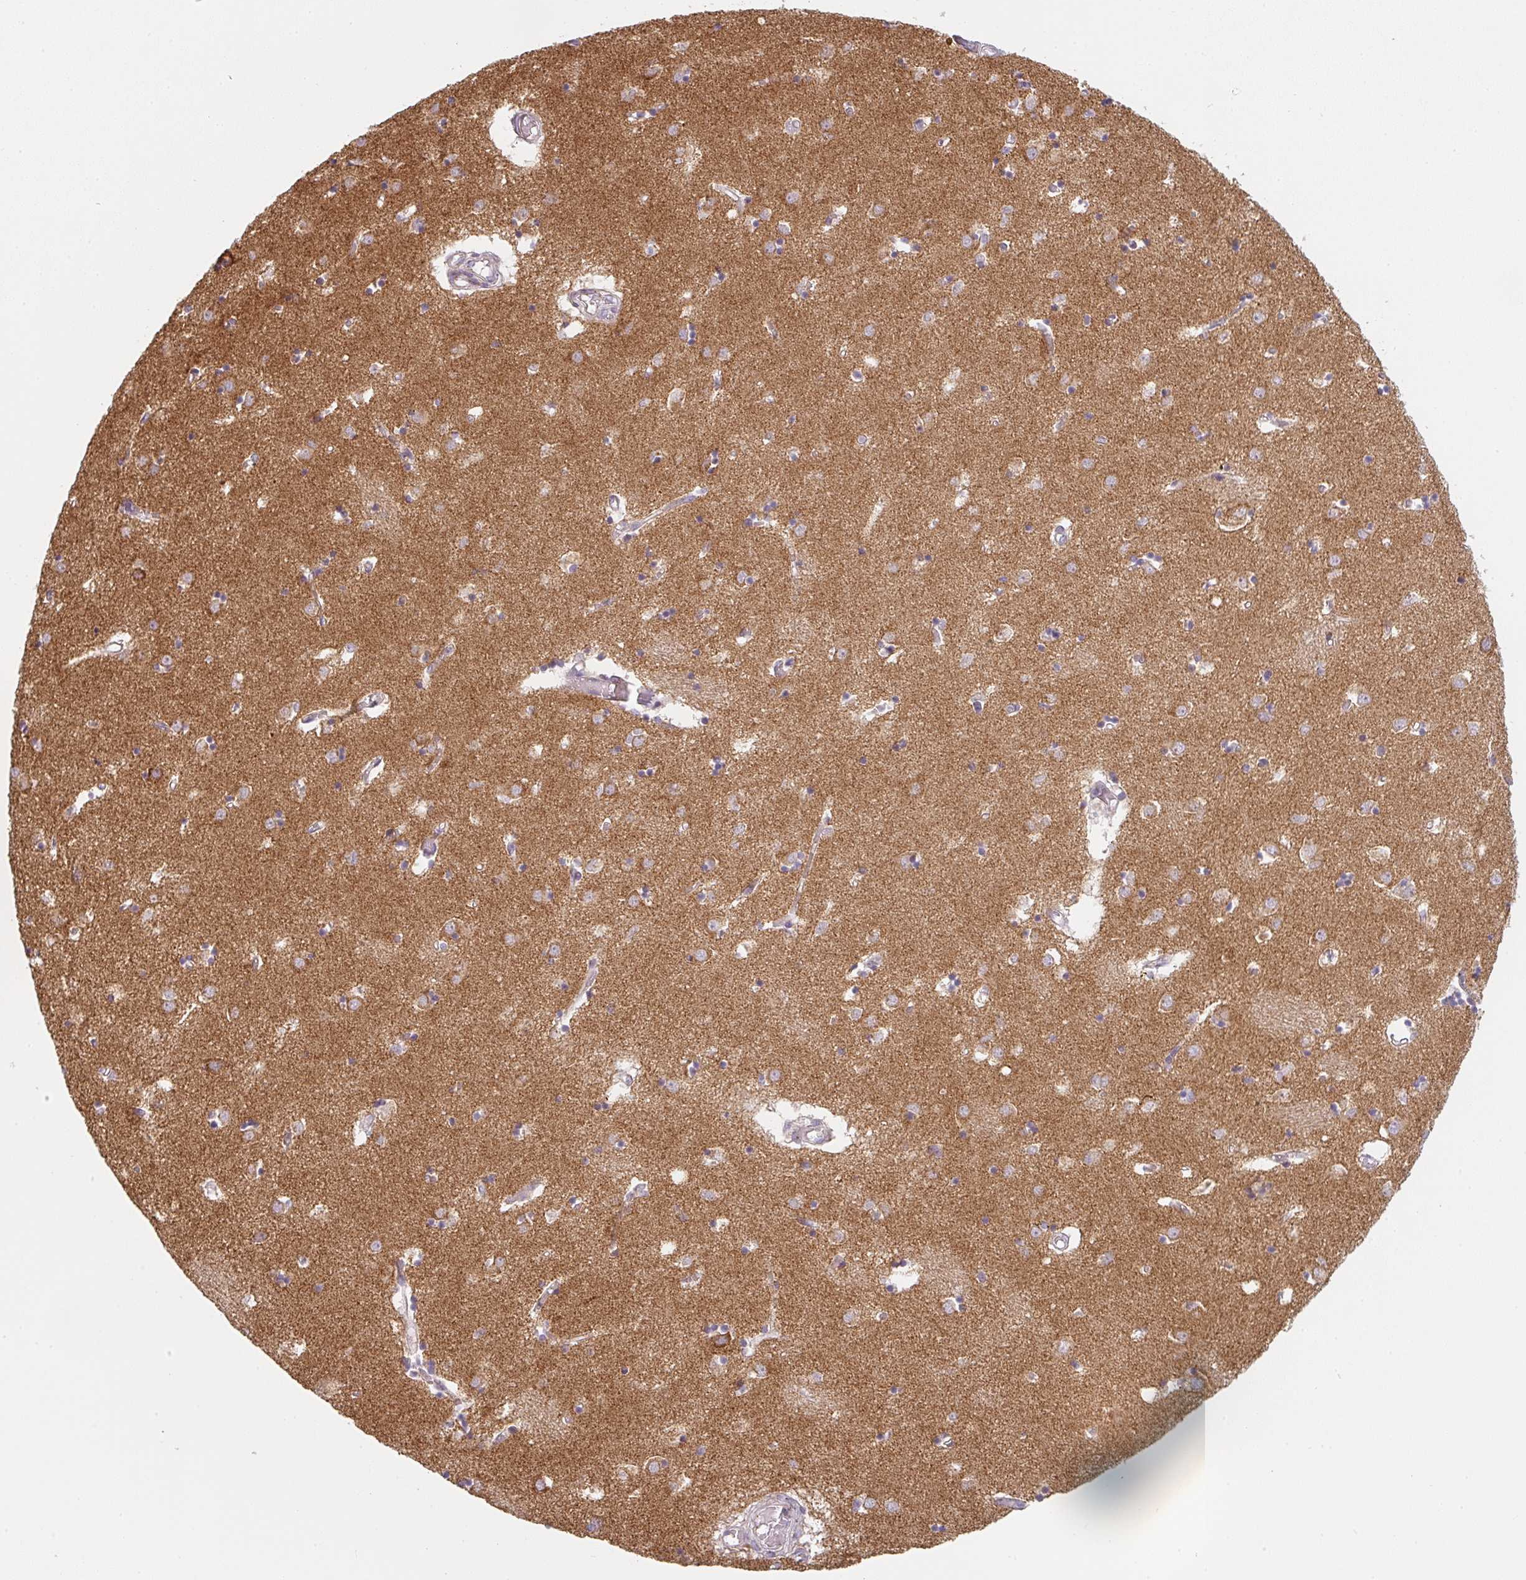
{"staining": {"intensity": "negative", "quantity": "none", "location": "none"}, "tissue": "caudate", "cell_type": "Glial cells", "image_type": "normal", "snomed": [{"axis": "morphology", "description": "Normal tissue, NOS"}, {"axis": "topography", "description": "Lateral ventricle wall"}], "caption": "Histopathology image shows no protein staining in glial cells of unremarkable caudate.", "gene": "GVQW3", "patient": {"sex": "male", "age": 70}}